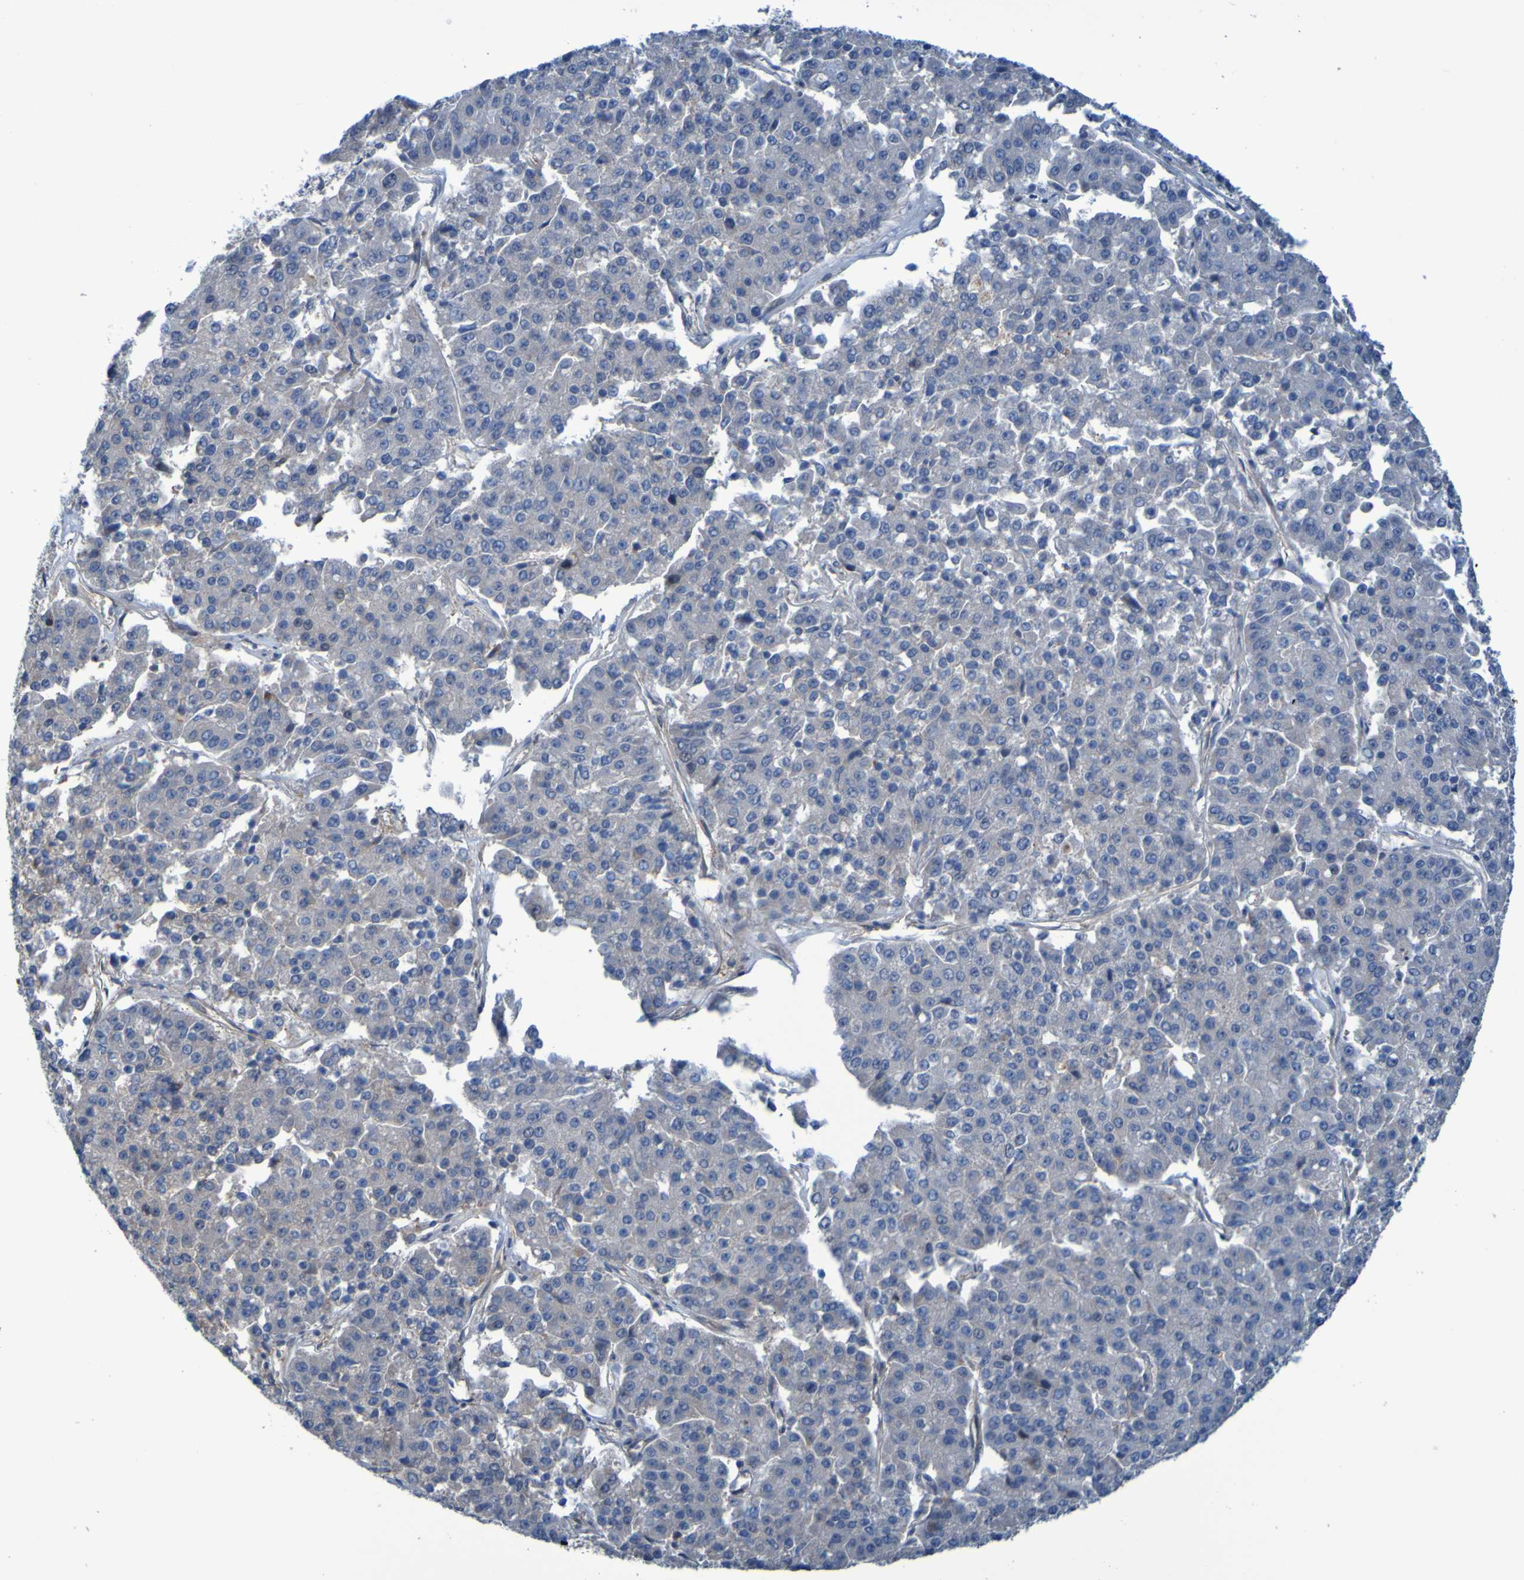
{"staining": {"intensity": "negative", "quantity": "none", "location": "none"}, "tissue": "pancreatic cancer", "cell_type": "Tumor cells", "image_type": "cancer", "snomed": [{"axis": "morphology", "description": "Adenocarcinoma, NOS"}, {"axis": "topography", "description": "Pancreas"}], "caption": "The histopathology image exhibits no significant expression in tumor cells of pancreatic cancer (adenocarcinoma).", "gene": "NPRL3", "patient": {"sex": "male", "age": 50}}